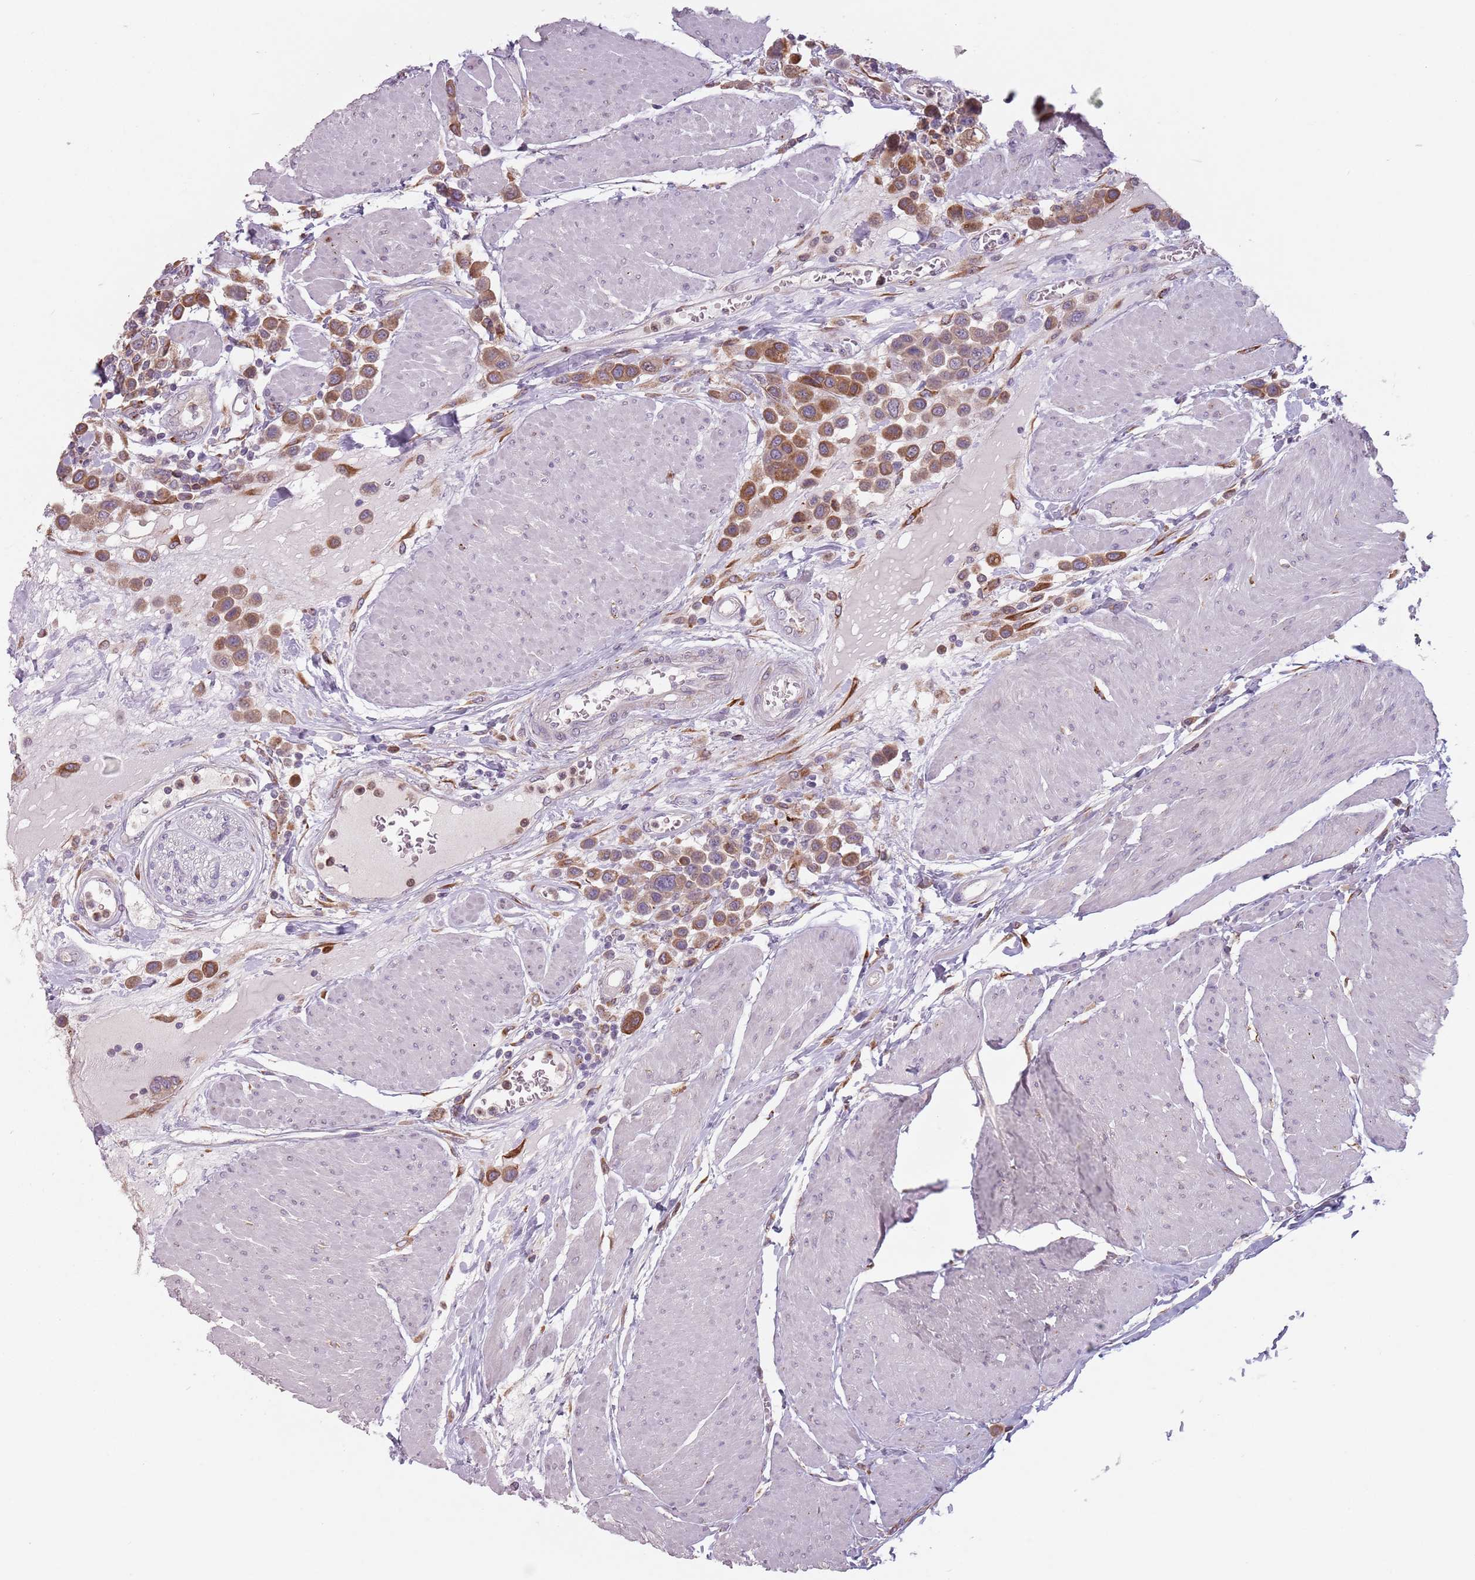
{"staining": {"intensity": "moderate", "quantity": ">75%", "location": "cytoplasmic/membranous"}, "tissue": "urothelial cancer", "cell_type": "Tumor cells", "image_type": "cancer", "snomed": [{"axis": "morphology", "description": "Urothelial carcinoma, High grade"}, {"axis": "topography", "description": "Urinary bladder"}], "caption": "Immunohistochemical staining of human urothelial cancer demonstrates moderate cytoplasmic/membranous protein expression in about >75% of tumor cells. (DAB IHC with brightfield microscopy, high magnification).", "gene": "RPS9", "patient": {"sex": "male", "age": 50}}